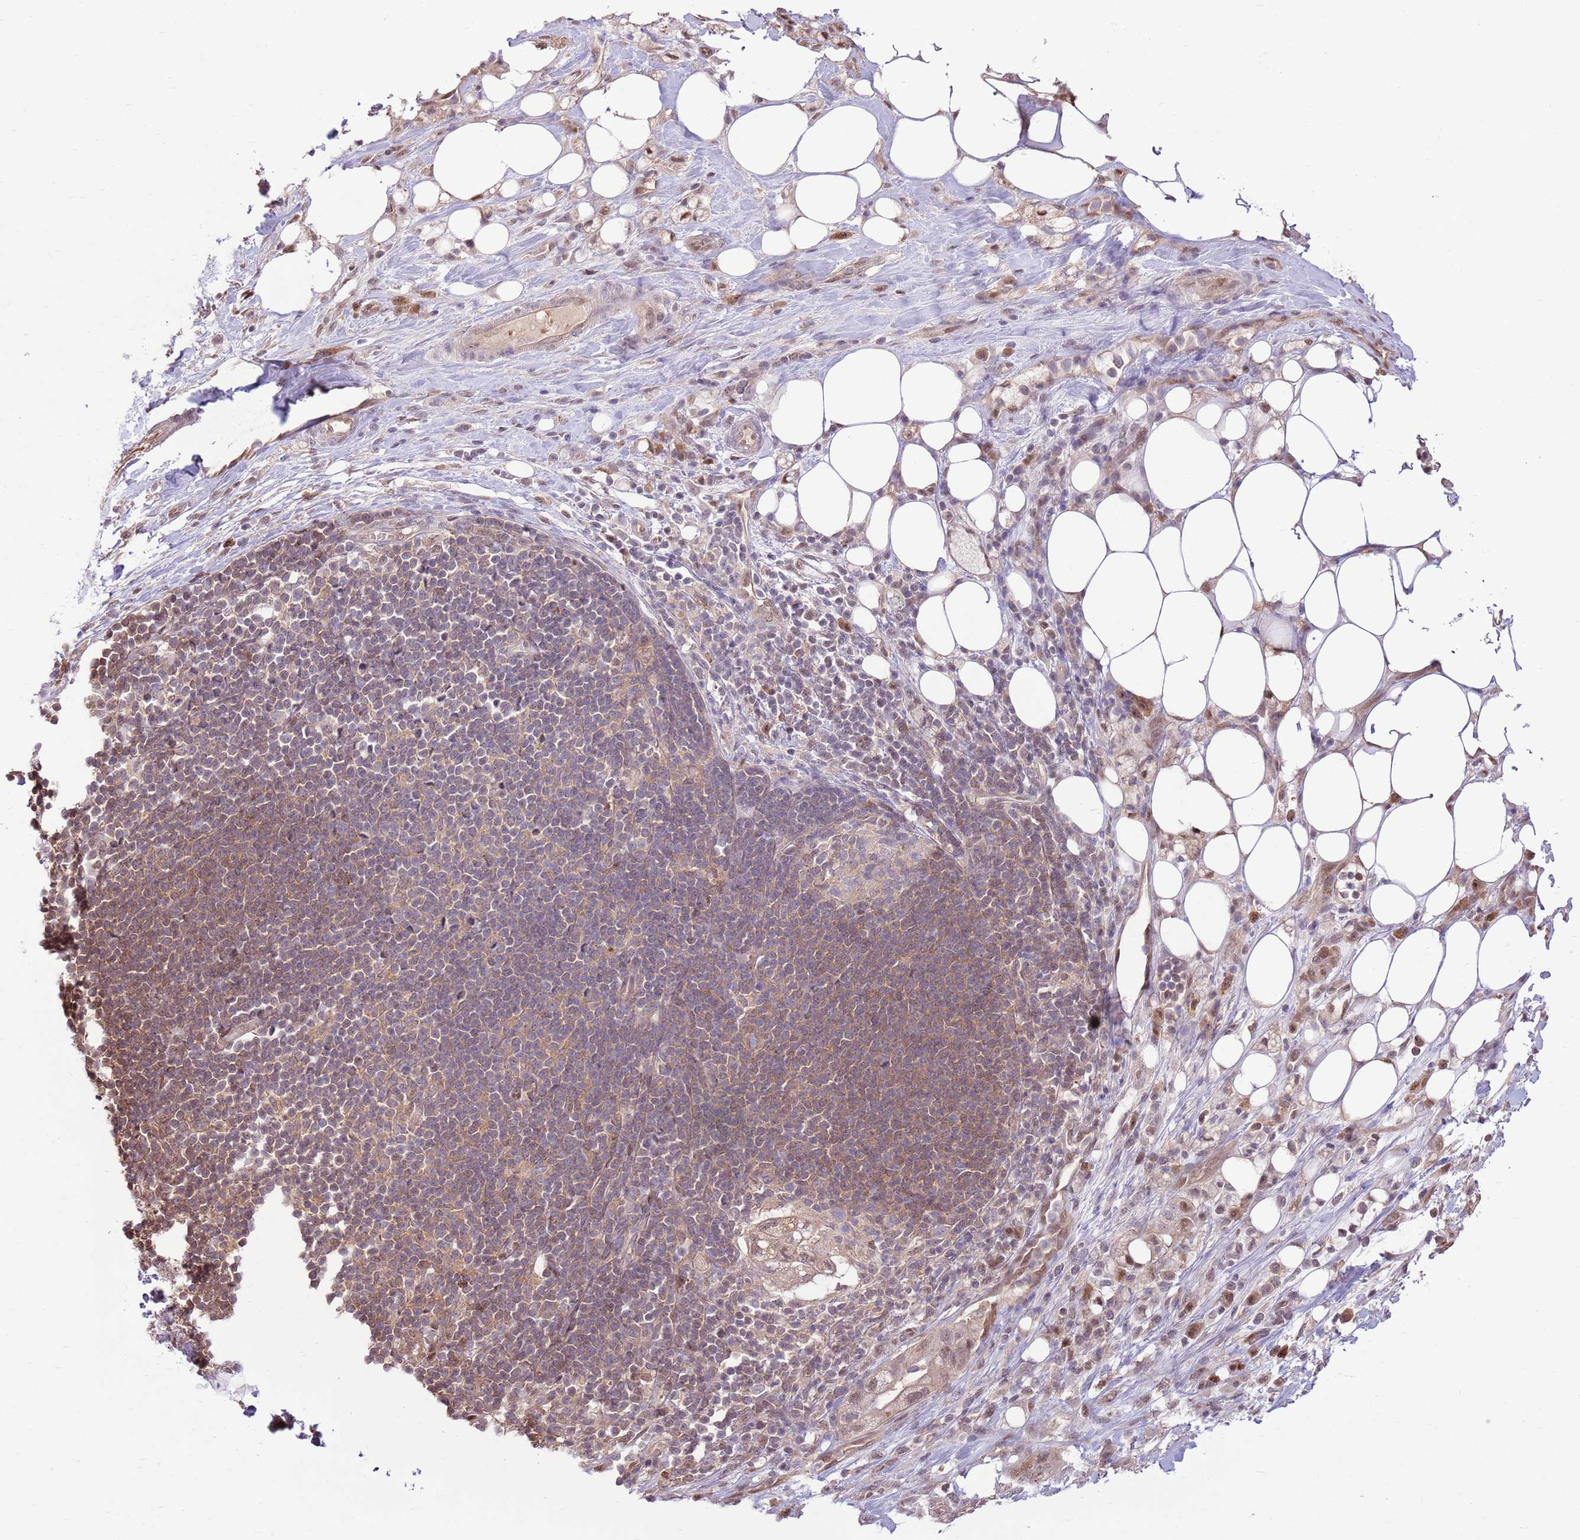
{"staining": {"intensity": "moderate", "quantity": "25%-75%", "location": "nuclear"}, "tissue": "pancreatic cancer", "cell_type": "Tumor cells", "image_type": "cancer", "snomed": [{"axis": "morphology", "description": "Adenocarcinoma, NOS"}, {"axis": "topography", "description": "Pancreas"}], "caption": "Pancreatic cancer (adenocarcinoma) stained with a protein marker reveals moderate staining in tumor cells.", "gene": "NSFL1C", "patient": {"sex": "male", "age": 44}}